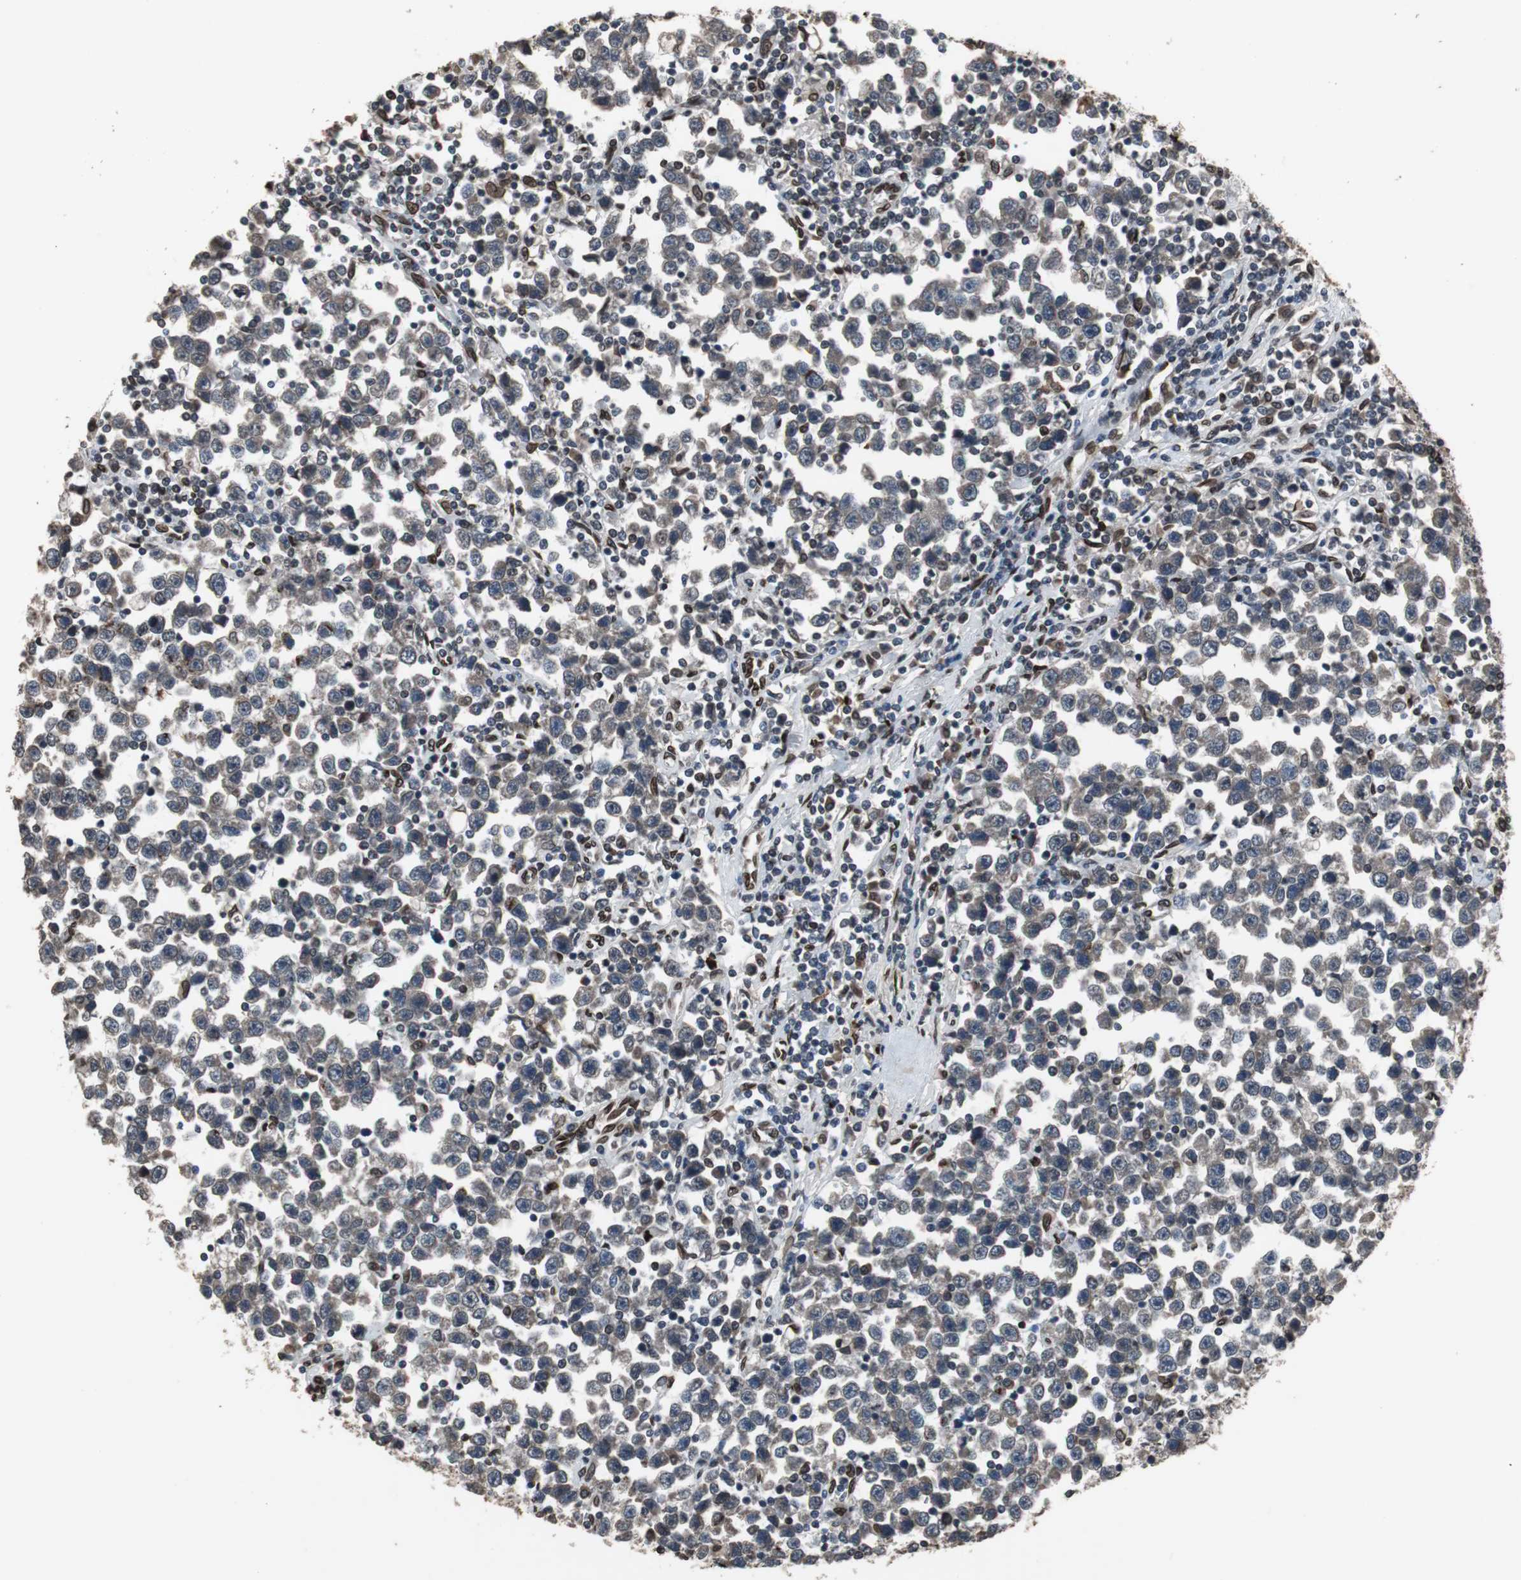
{"staining": {"intensity": "weak", "quantity": ">75%", "location": "cytoplasmic/membranous"}, "tissue": "testis cancer", "cell_type": "Tumor cells", "image_type": "cancer", "snomed": [{"axis": "morphology", "description": "Seminoma, NOS"}, {"axis": "topography", "description": "Testis"}], "caption": "Immunohistochemical staining of human testis seminoma demonstrates low levels of weak cytoplasmic/membranous positivity in about >75% of tumor cells.", "gene": "LMNA", "patient": {"sex": "male", "age": 43}}